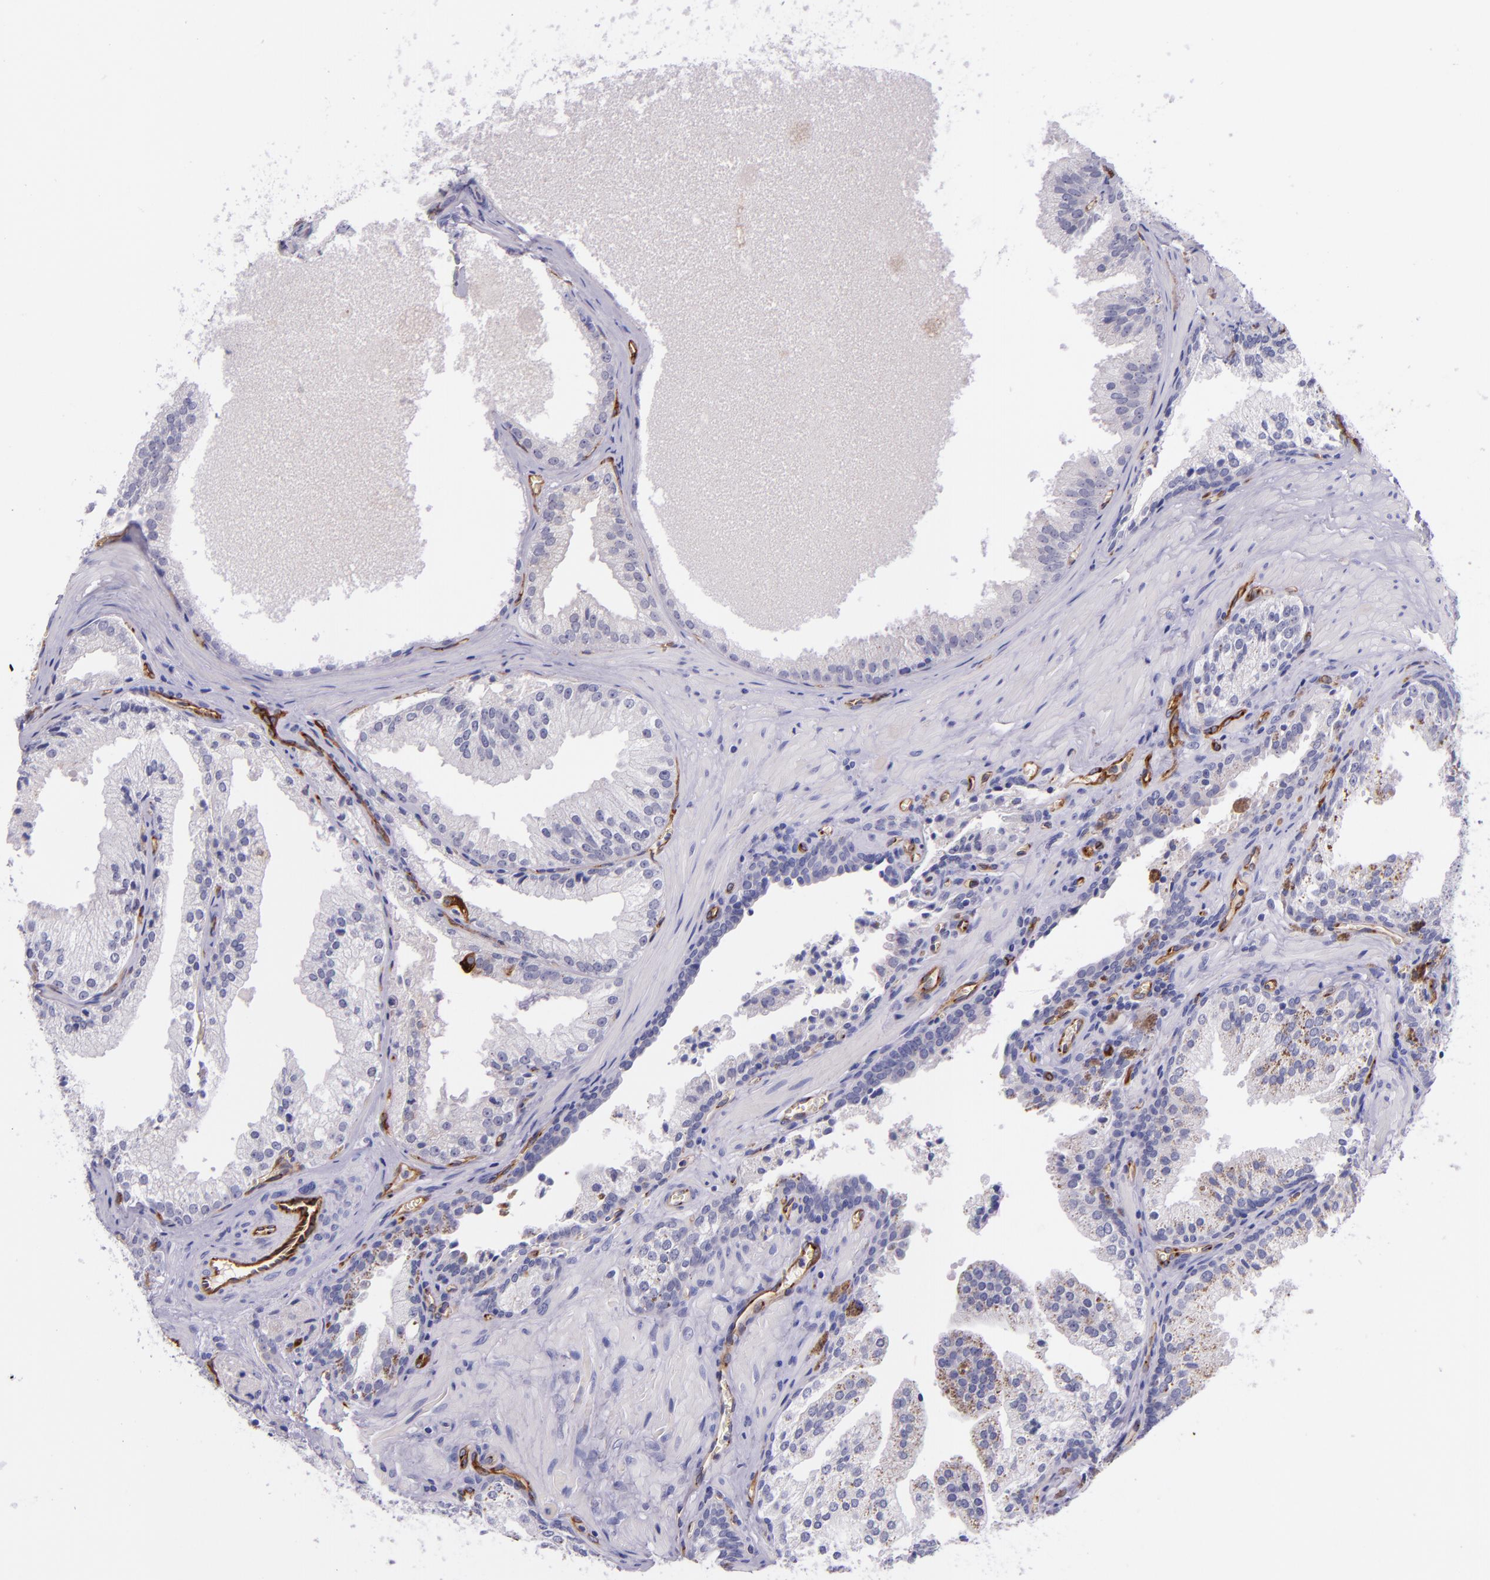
{"staining": {"intensity": "negative", "quantity": "none", "location": "none"}, "tissue": "prostate cancer", "cell_type": "Tumor cells", "image_type": "cancer", "snomed": [{"axis": "morphology", "description": "Adenocarcinoma, Medium grade"}, {"axis": "topography", "description": "Prostate"}], "caption": "Prostate medium-grade adenocarcinoma stained for a protein using immunohistochemistry reveals no staining tumor cells.", "gene": "NOS3", "patient": {"sex": "male", "age": 64}}